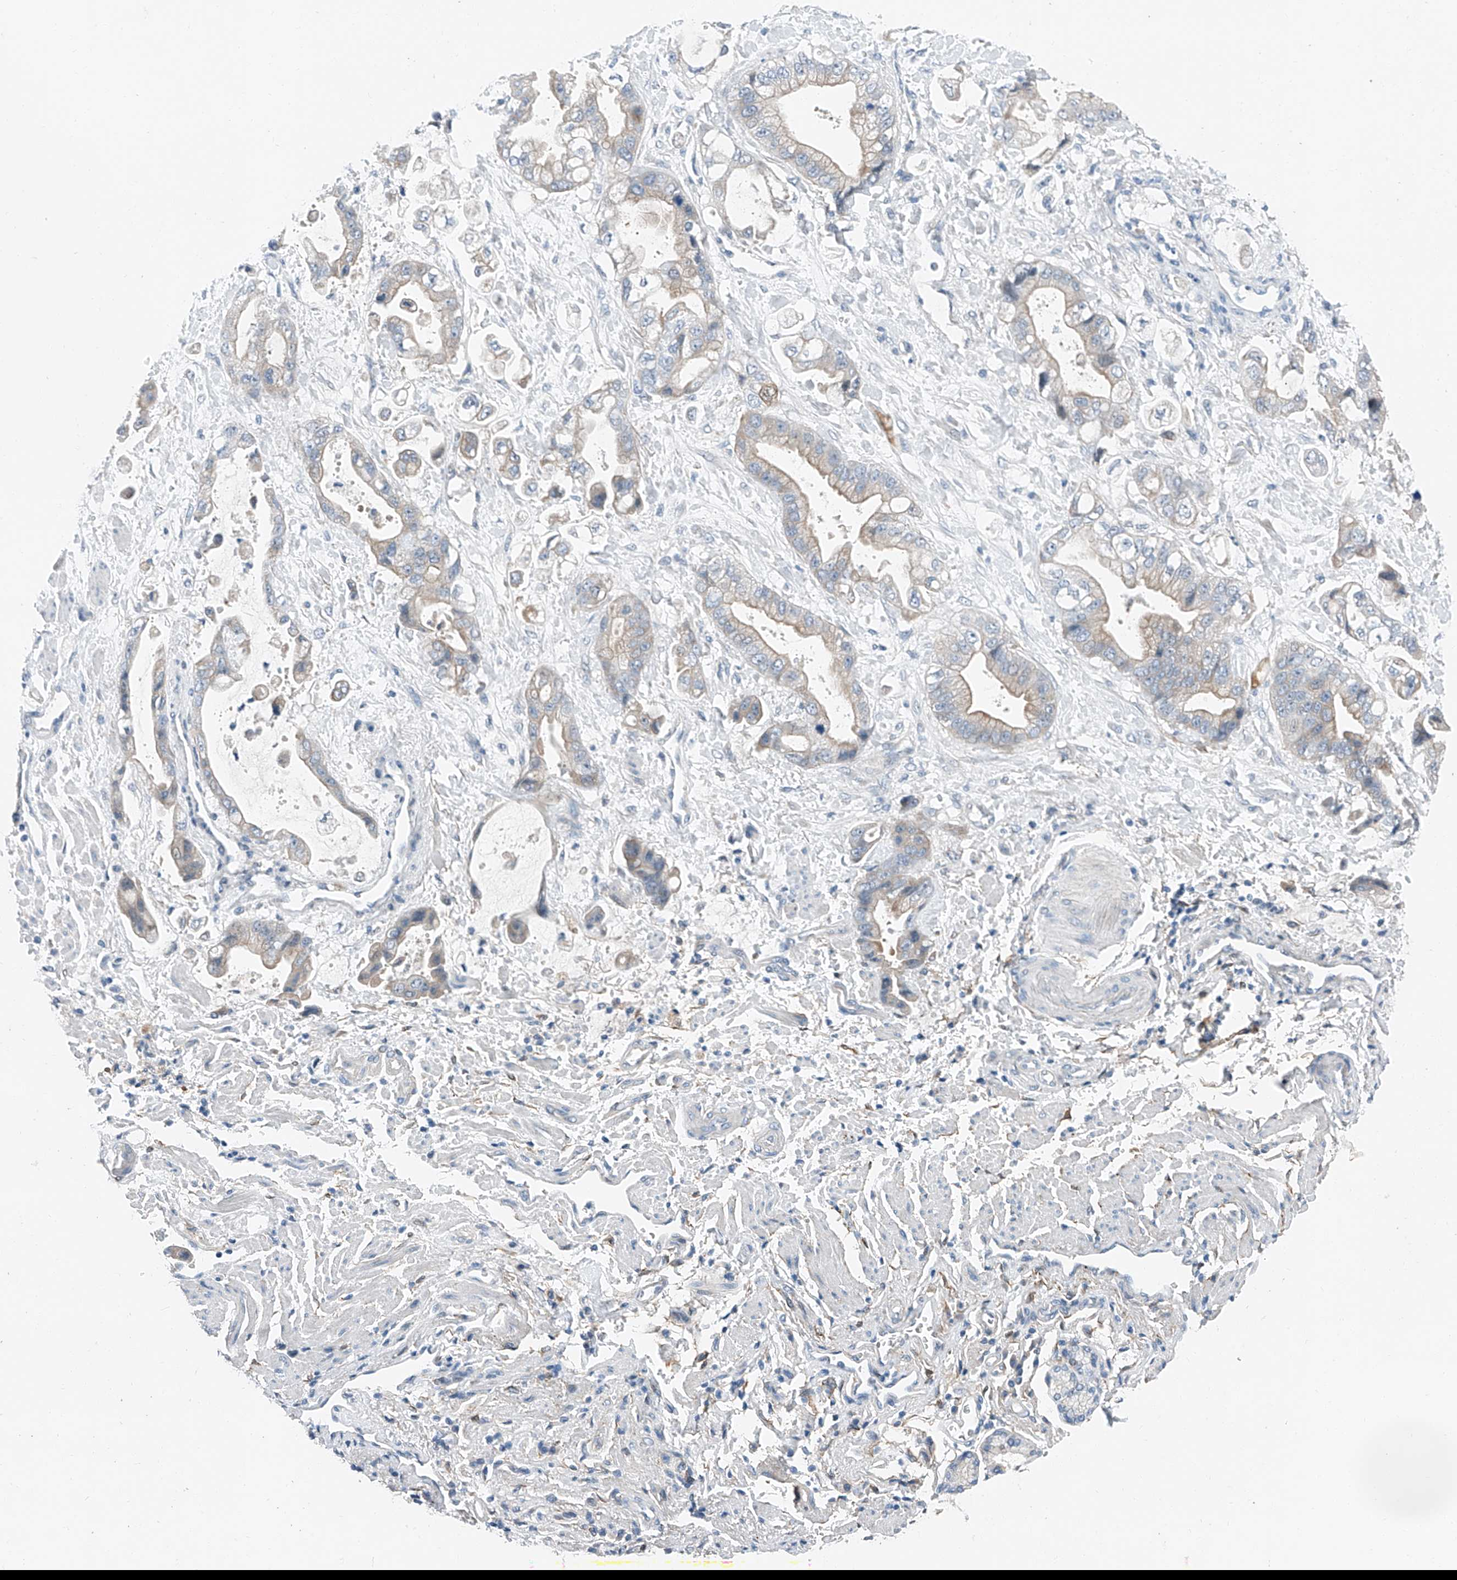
{"staining": {"intensity": "weak", "quantity": "<25%", "location": "cytoplasmic/membranous"}, "tissue": "stomach cancer", "cell_type": "Tumor cells", "image_type": "cancer", "snomed": [{"axis": "morphology", "description": "Adenocarcinoma, NOS"}, {"axis": "topography", "description": "Stomach"}], "caption": "Immunohistochemical staining of stomach cancer reveals no significant positivity in tumor cells.", "gene": "MDGA1", "patient": {"sex": "male", "age": 62}}